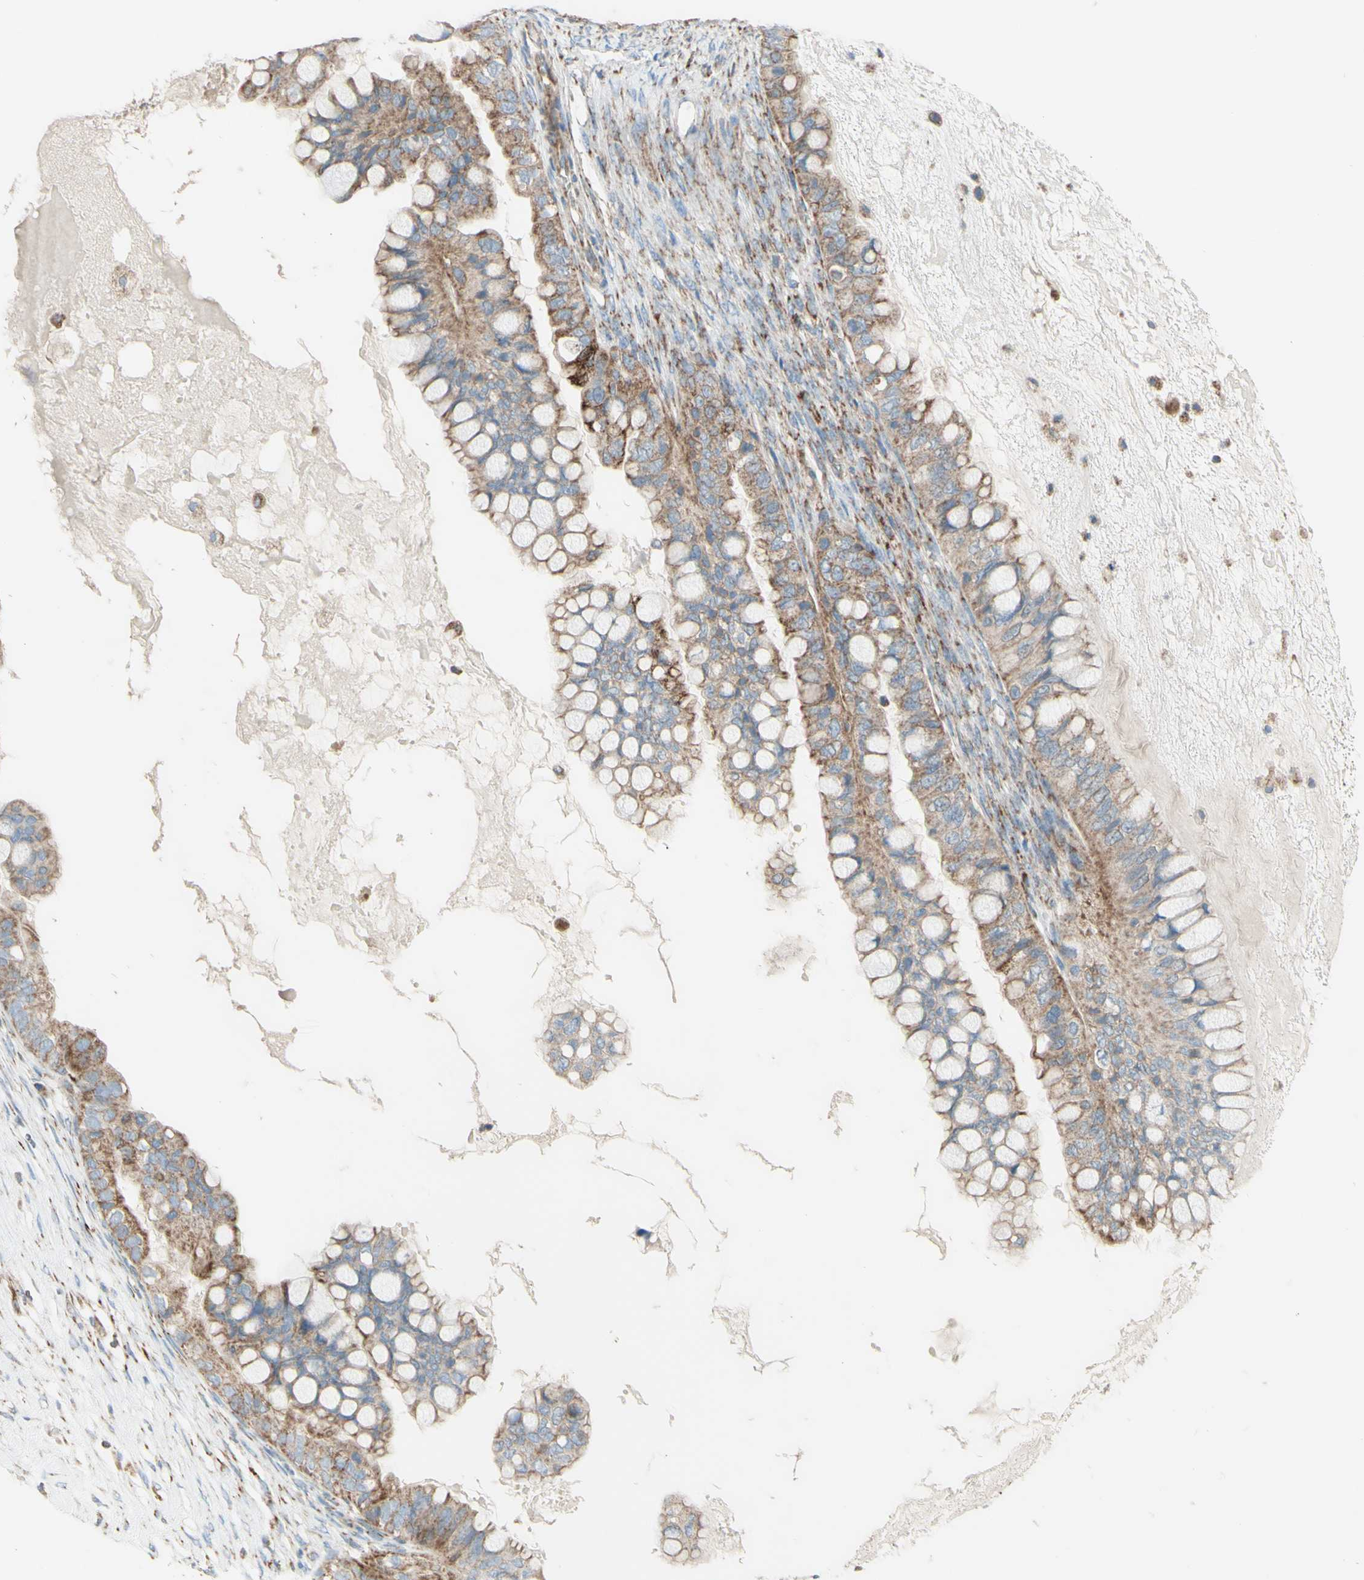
{"staining": {"intensity": "moderate", "quantity": ">75%", "location": "cytoplasmic/membranous"}, "tissue": "ovarian cancer", "cell_type": "Tumor cells", "image_type": "cancer", "snomed": [{"axis": "morphology", "description": "Cystadenocarcinoma, mucinous, NOS"}, {"axis": "topography", "description": "Ovary"}], "caption": "Ovarian cancer tissue displays moderate cytoplasmic/membranous expression in approximately >75% of tumor cells", "gene": "ARMC10", "patient": {"sex": "female", "age": 80}}